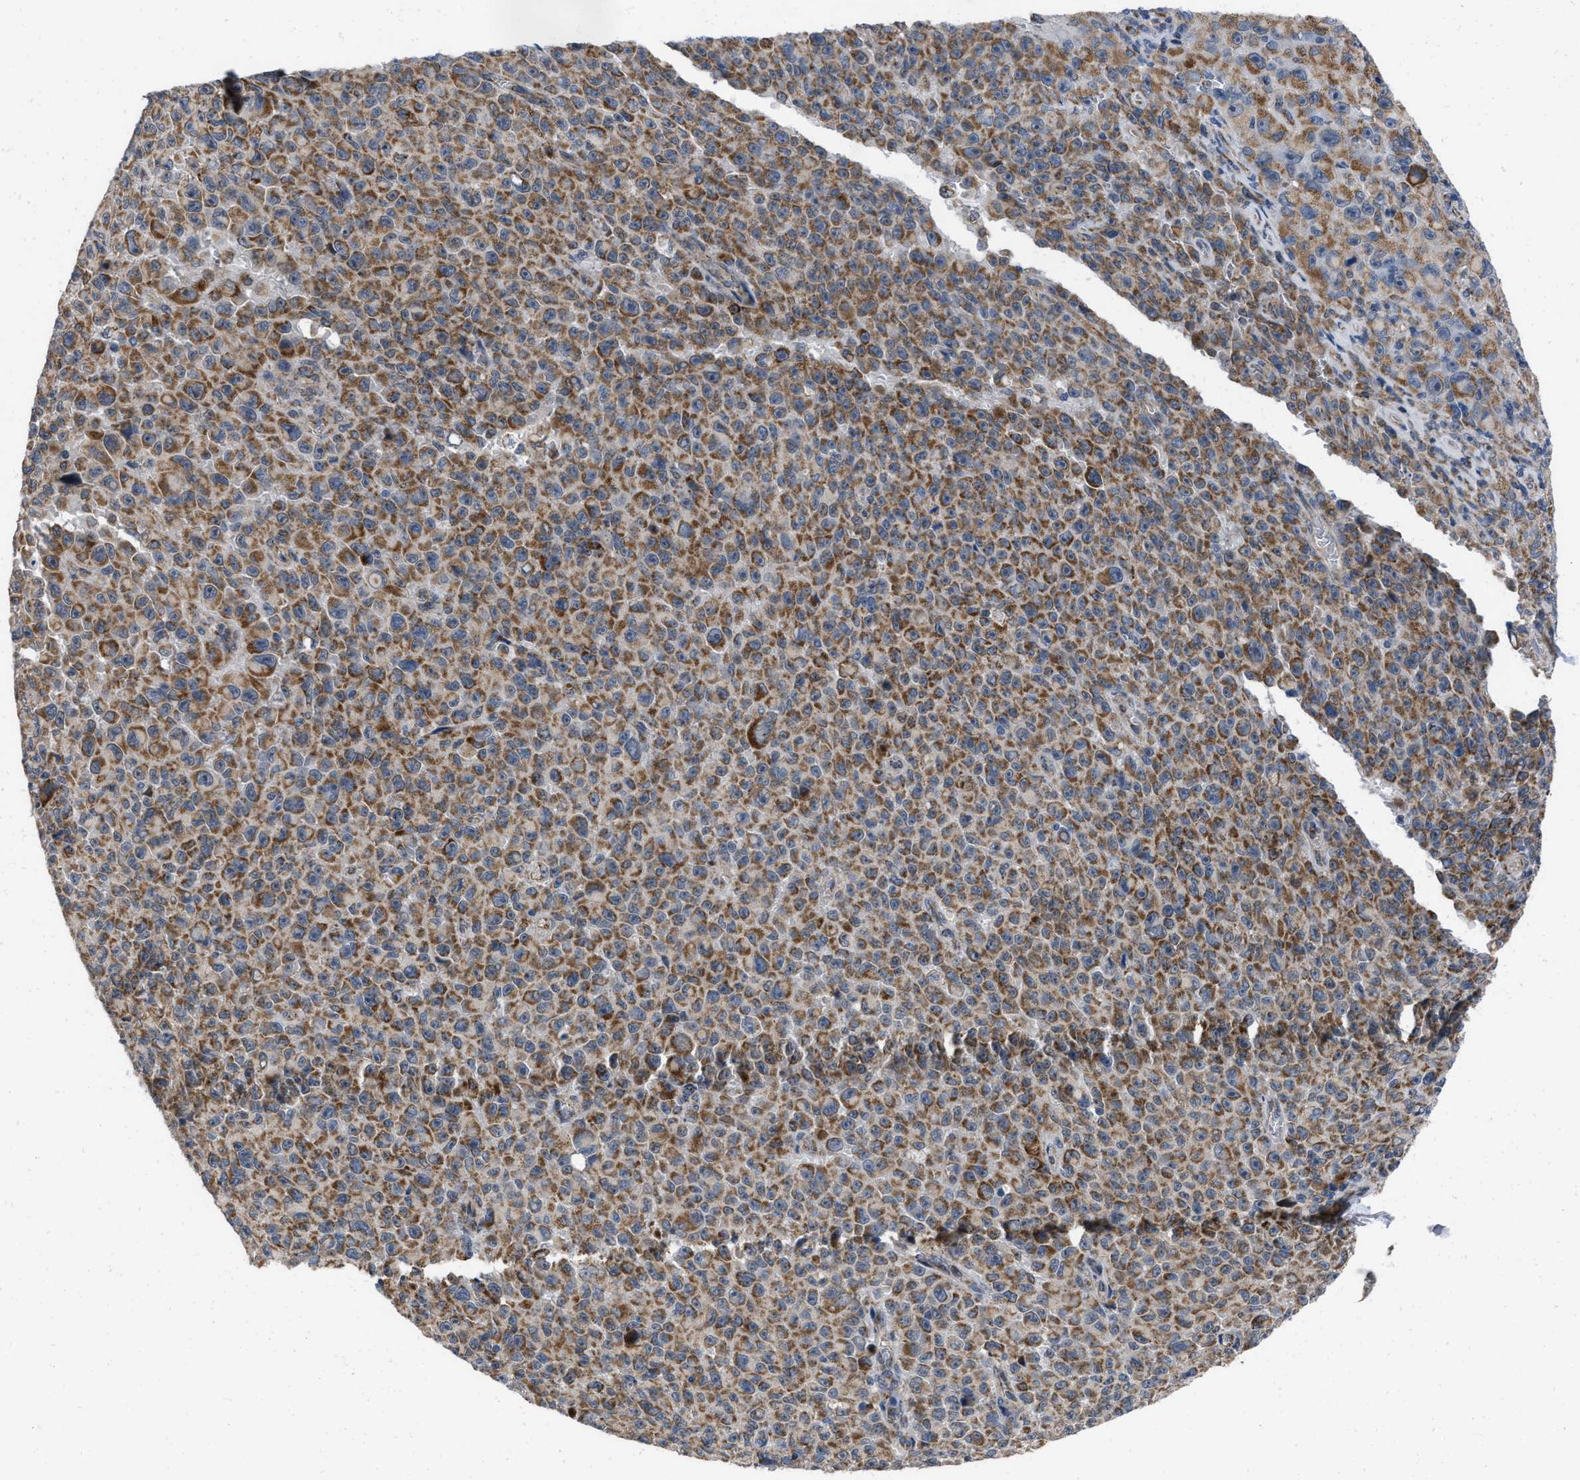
{"staining": {"intensity": "moderate", "quantity": ">75%", "location": "cytoplasmic/membranous"}, "tissue": "melanoma", "cell_type": "Tumor cells", "image_type": "cancer", "snomed": [{"axis": "morphology", "description": "Malignant melanoma, NOS"}, {"axis": "topography", "description": "Skin"}], "caption": "An image of human melanoma stained for a protein displays moderate cytoplasmic/membranous brown staining in tumor cells. (DAB IHC, brown staining for protein, blue staining for nuclei).", "gene": "AKAP1", "patient": {"sex": "female", "age": 82}}